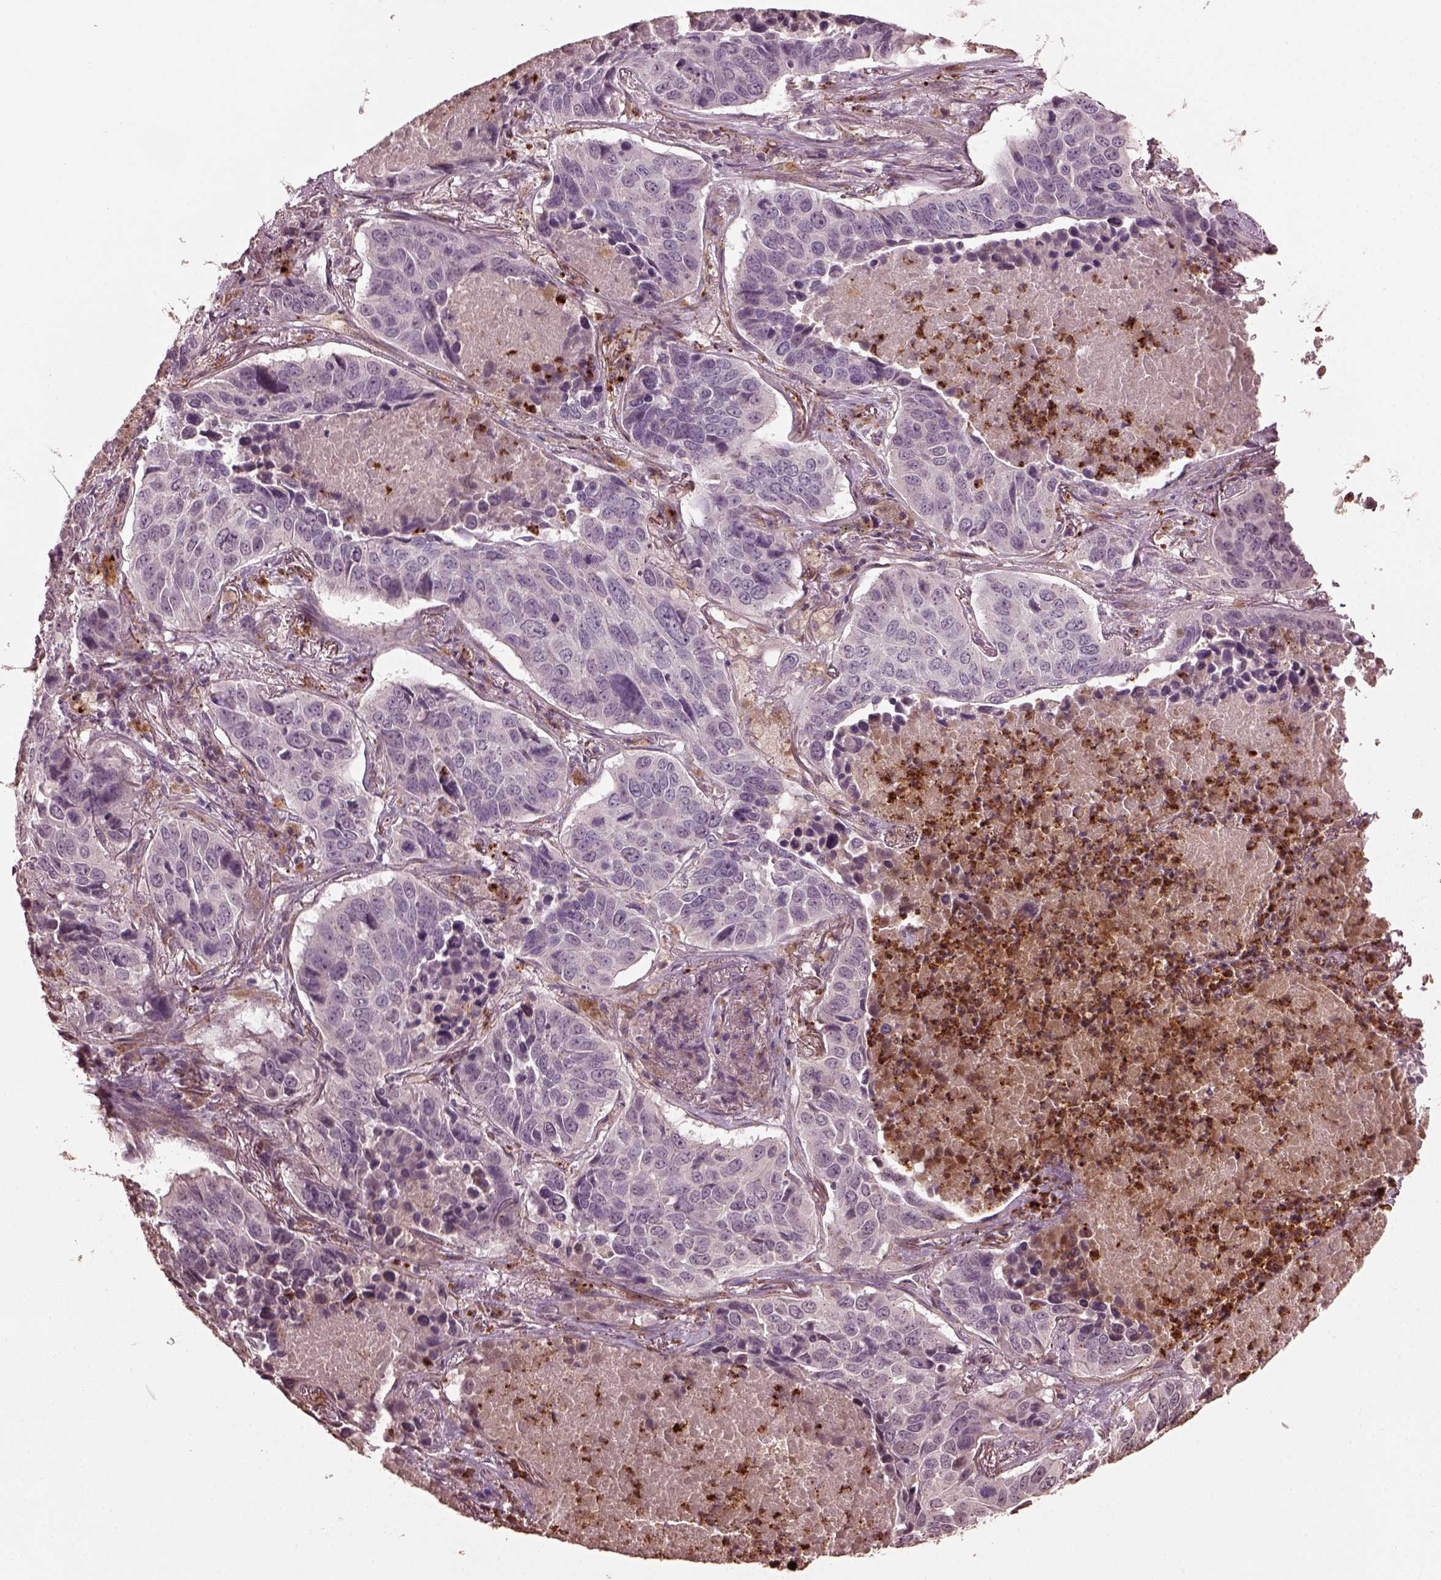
{"staining": {"intensity": "negative", "quantity": "none", "location": "none"}, "tissue": "lung cancer", "cell_type": "Tumor cells", "image_type": "cancer", "snomed": [{"axis": "morphology", "description": "Normal tissue, NOS"}, {"axis": "morphology", "description": "Squamous cell carcinoma, NOS"}, {"axis": "topography", "description": "Bronchus"}, {"axis": "topography", "description": "Lung"}], "caption": "An image of human lung squamous cell carcinoma is negative for staining in tumor cells. Brightfield microscopy of immunohistochemistry stained with DAB (brown) and hematoxylin (blue), captured at high magnification.", "gene": "RUFY3", "patient": {"sex": "male", "age": 64}}